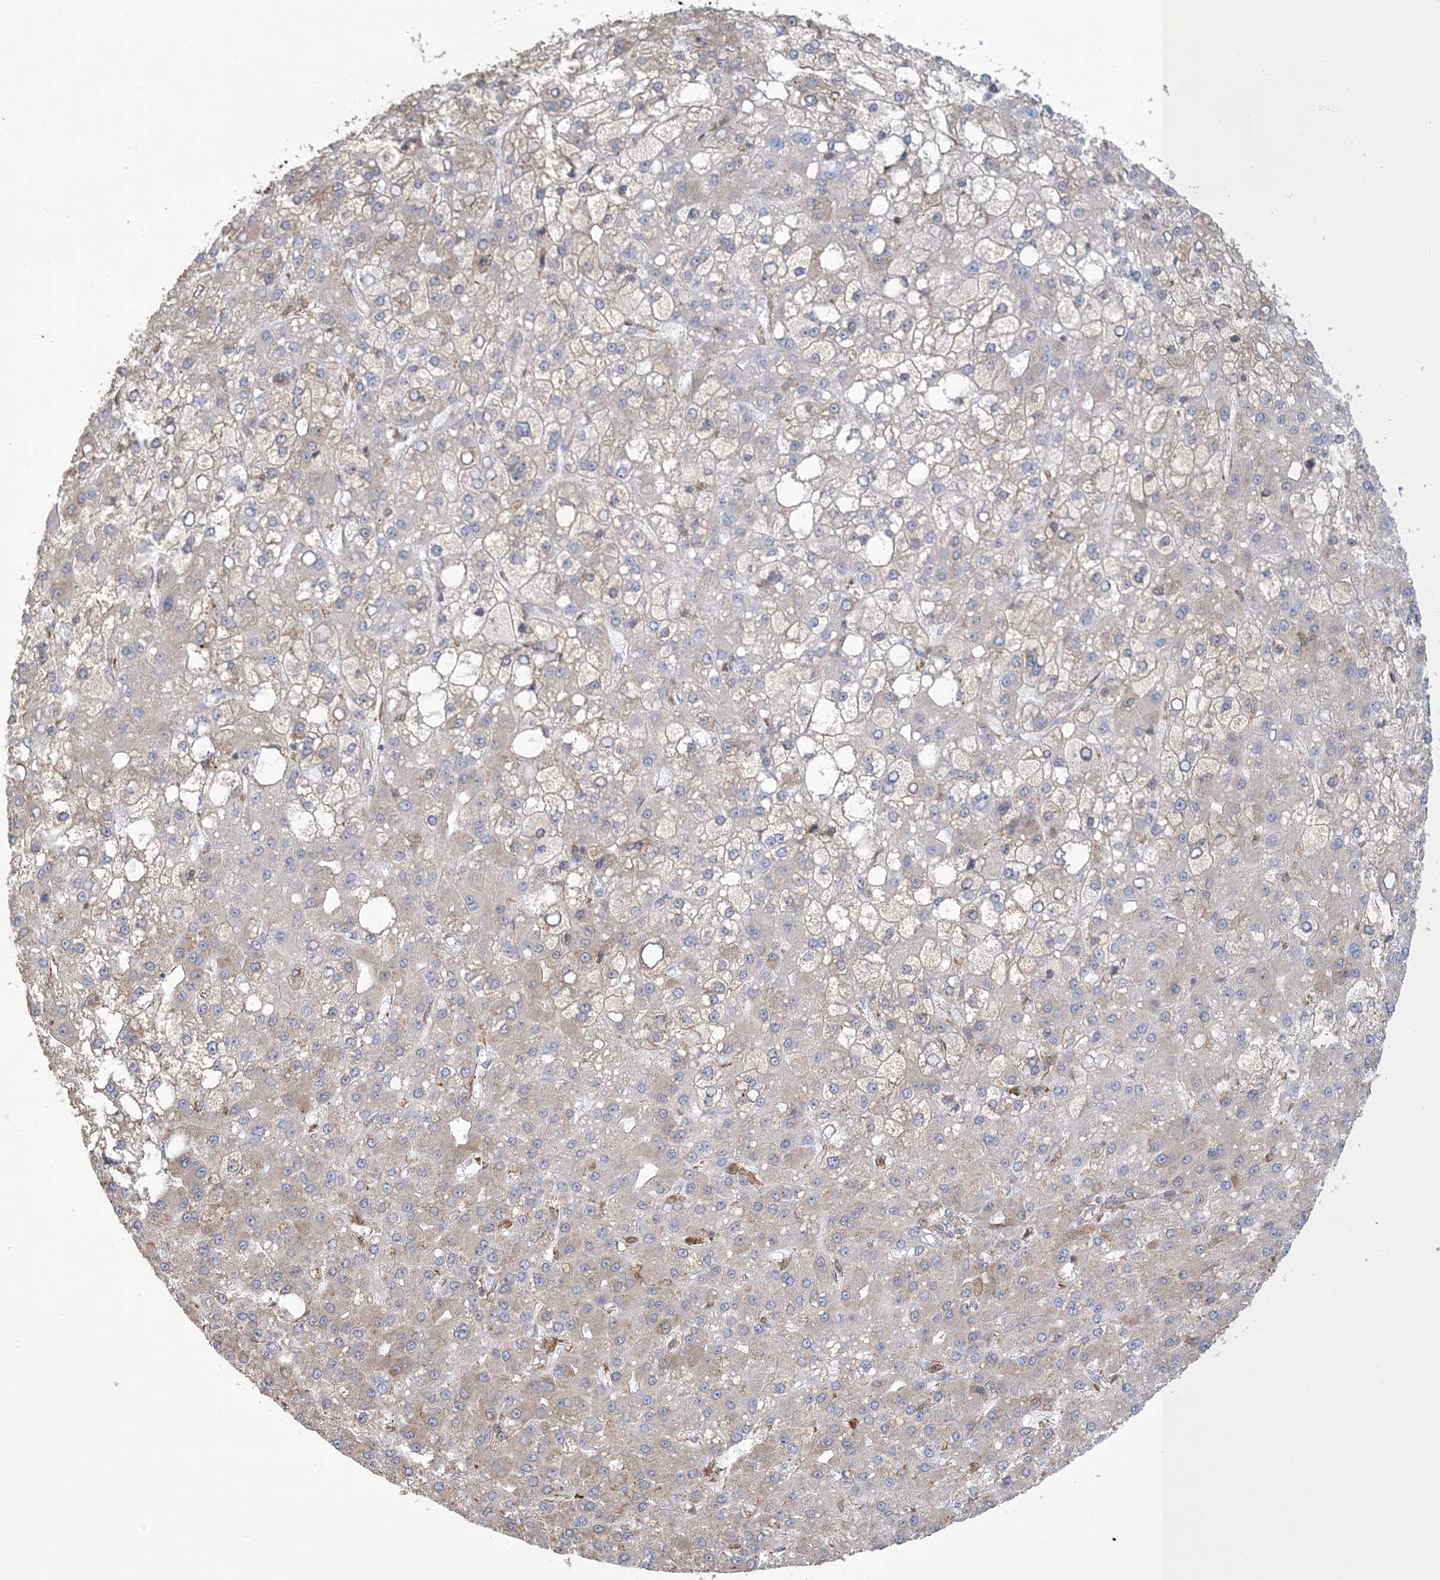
{"staining": {"intensity": "weak", "quantity": "<25%", "location": "cytoplasmic/membranous"}, "tissue": "liver cancer", "cell_type": "Tumor cells", "image_type": "cancer", "snomed": [{"axis": "morphology", "description": "Carcinoma, Hepatocellular, NOS"}, {"axis": "topography", "description": "Liver"}], "caption": "Liver cancer (hepatocellular carcinoma) stained for a protein using immunohistochemistry (IHC) exhibits no expression tumor cells.", "gene": "SHANK1", "patient": {"sex": "male", "age": 67}}